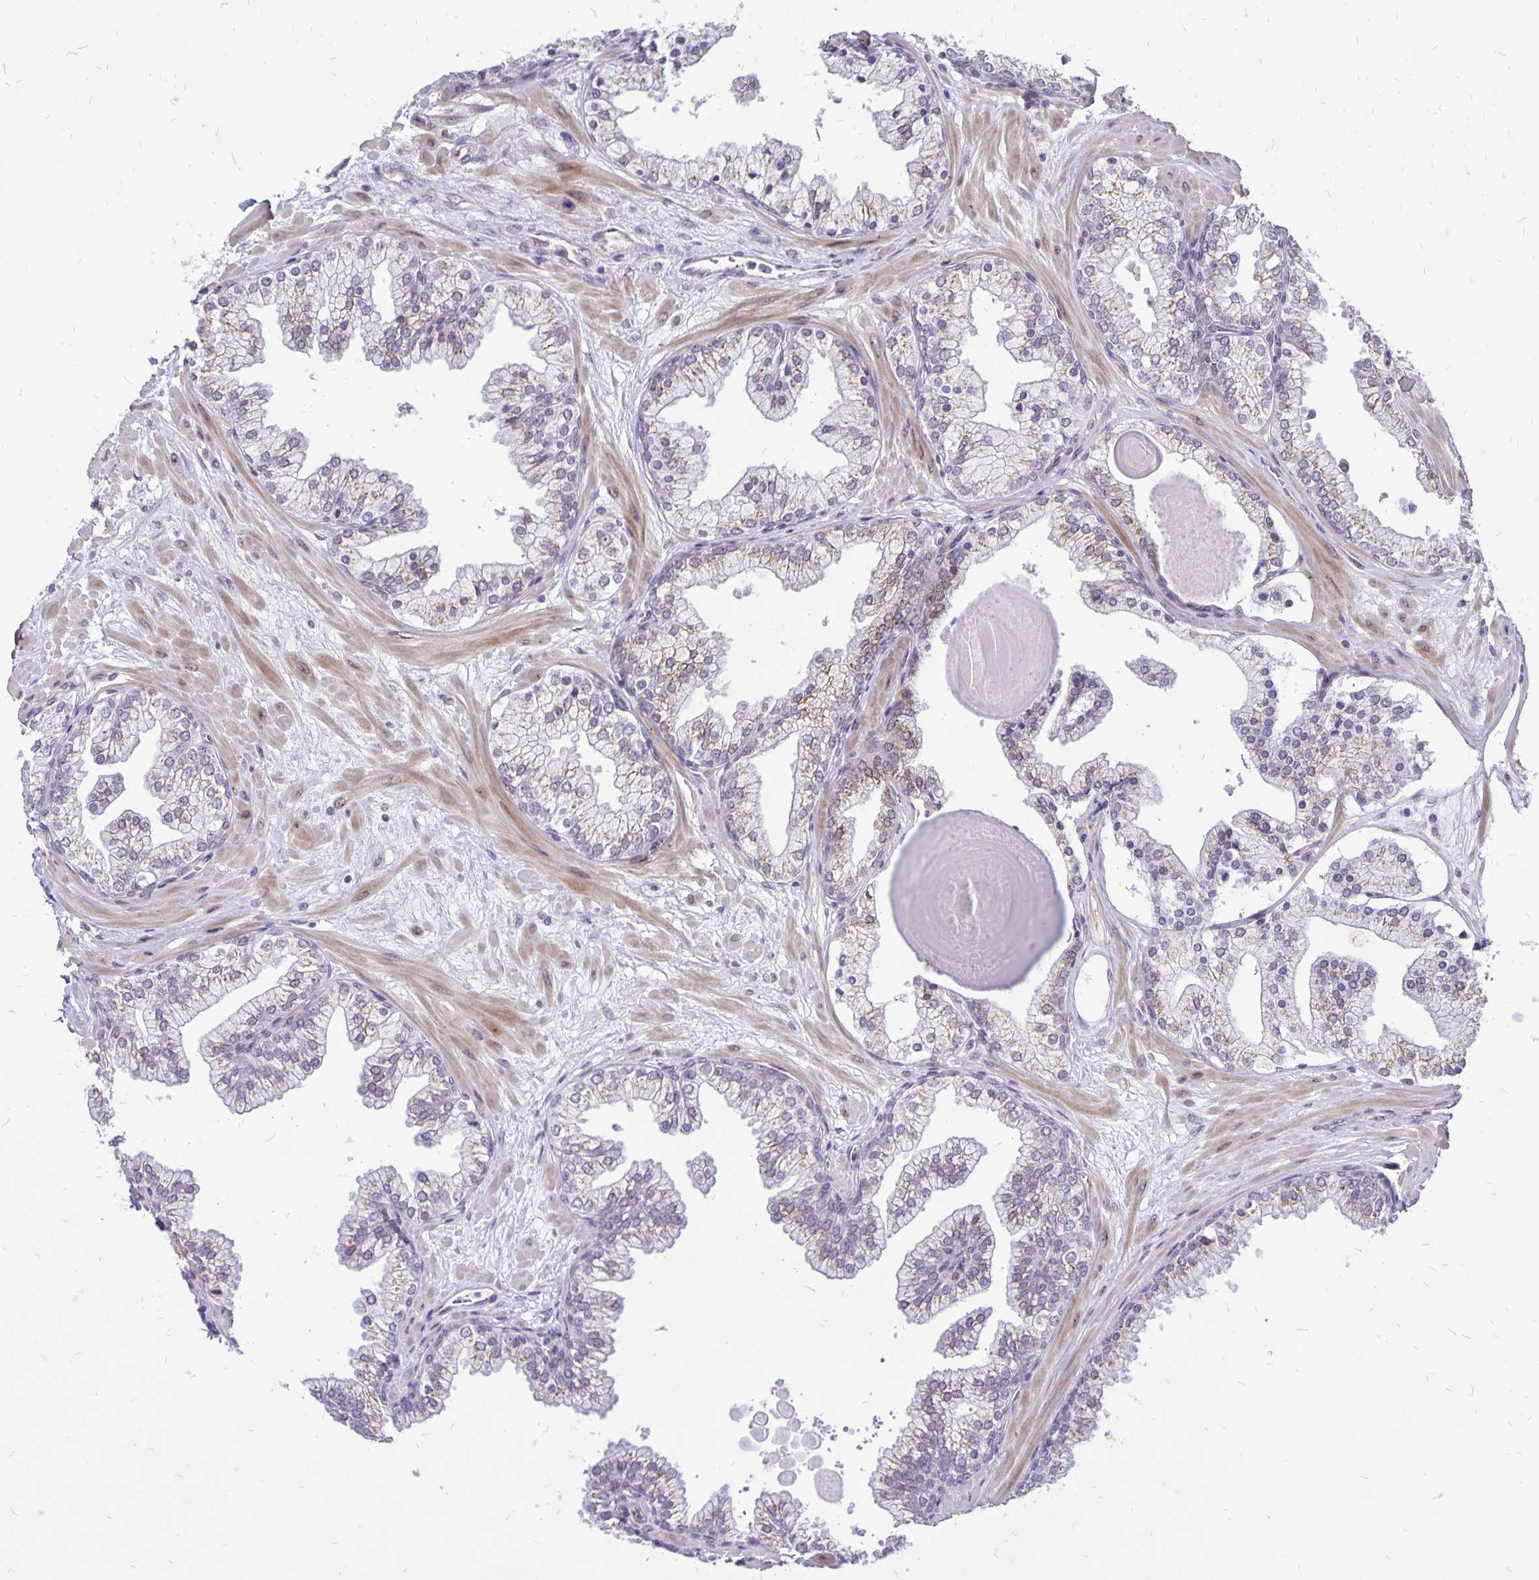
{"staining": {"intensity": "weak", "quantity": "25%-75%", "location": "cytoplasmic/membranous"}, "tissue": "prostate", "cell_type": "Glandular cells", "image_type": "normal", "snomed": [{"axis": "morphology", "description": "Normal tissue, NOS"}, {"axis": "topography", "description": "Prostate"}, {"axis": "topography", "description": "Peripheral nerve tissue"}], "caption": "A brown stain highlights weak cytoplasmic/membranous positivity of a protein in glandular cells of unremarkable human prostate. The staining was performed using DAB, with brown indicating positive protein expression. Nuclei are stained blue with hematoxylin.", "gene": "GOLGA5", "patient": {"sex": "male", "age": 61}}